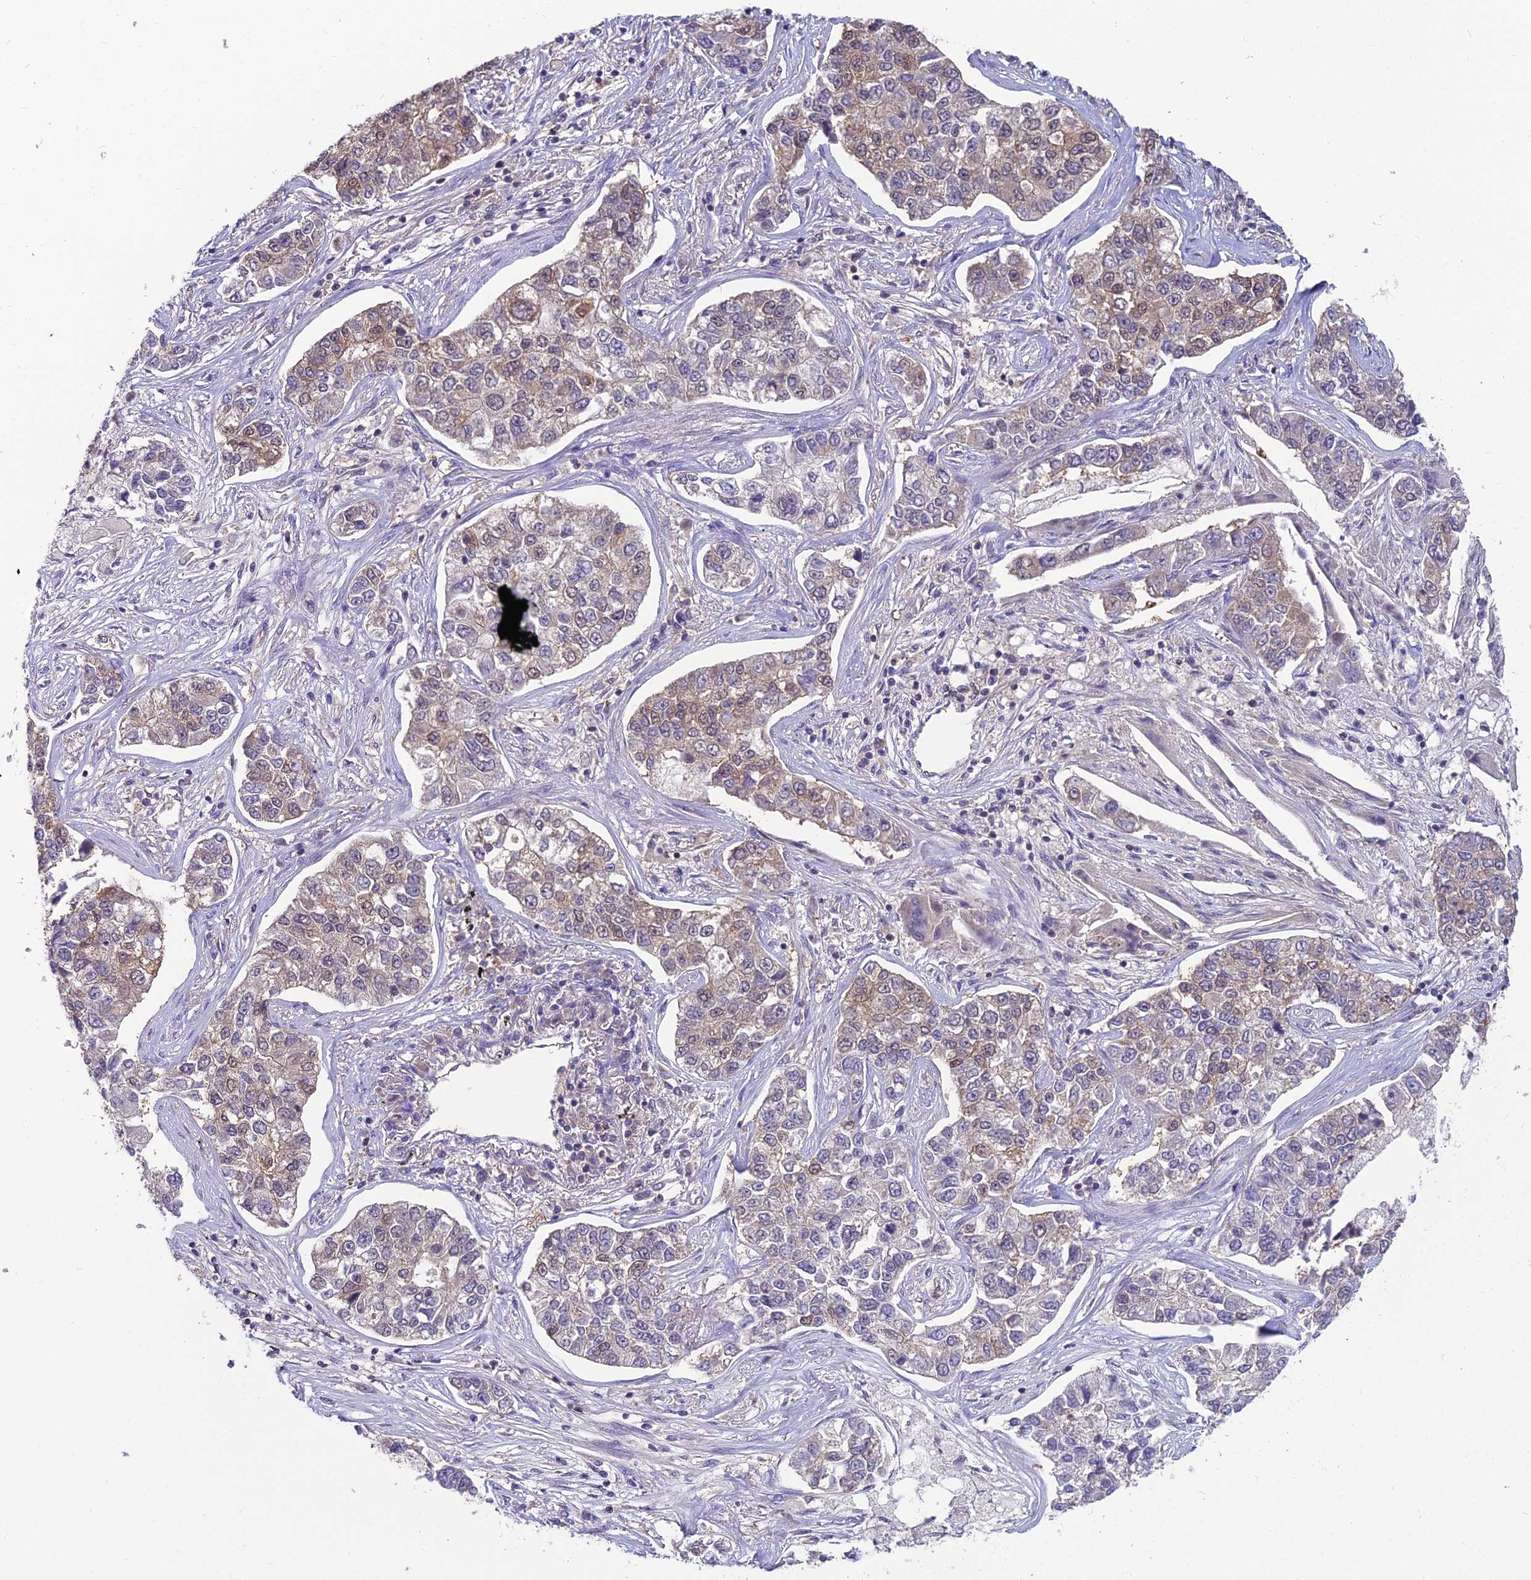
{"staining": {"intensity": "weak", "quantity": "25%-75%", "location": "cytoplasmic/membranous,nuclear"}, "tissue": "lung cancer", "cell_type": "Tumor cells", "image_type": "cancer", "snomed": [{"axis": "morphology", "description": "Adenocarcinoma, NOS"}, {"axis": "topography", "description": "Lung"}], "caption": "Human lung cancer (adenocarcinoma) stained with a brown dye reveals weak cytoplasmic/membranous and nuclear positive expression in approximately 25%-75% of tumor cells.", "gene": "MVD", "patient": {"sex": "male", "age": 49}}